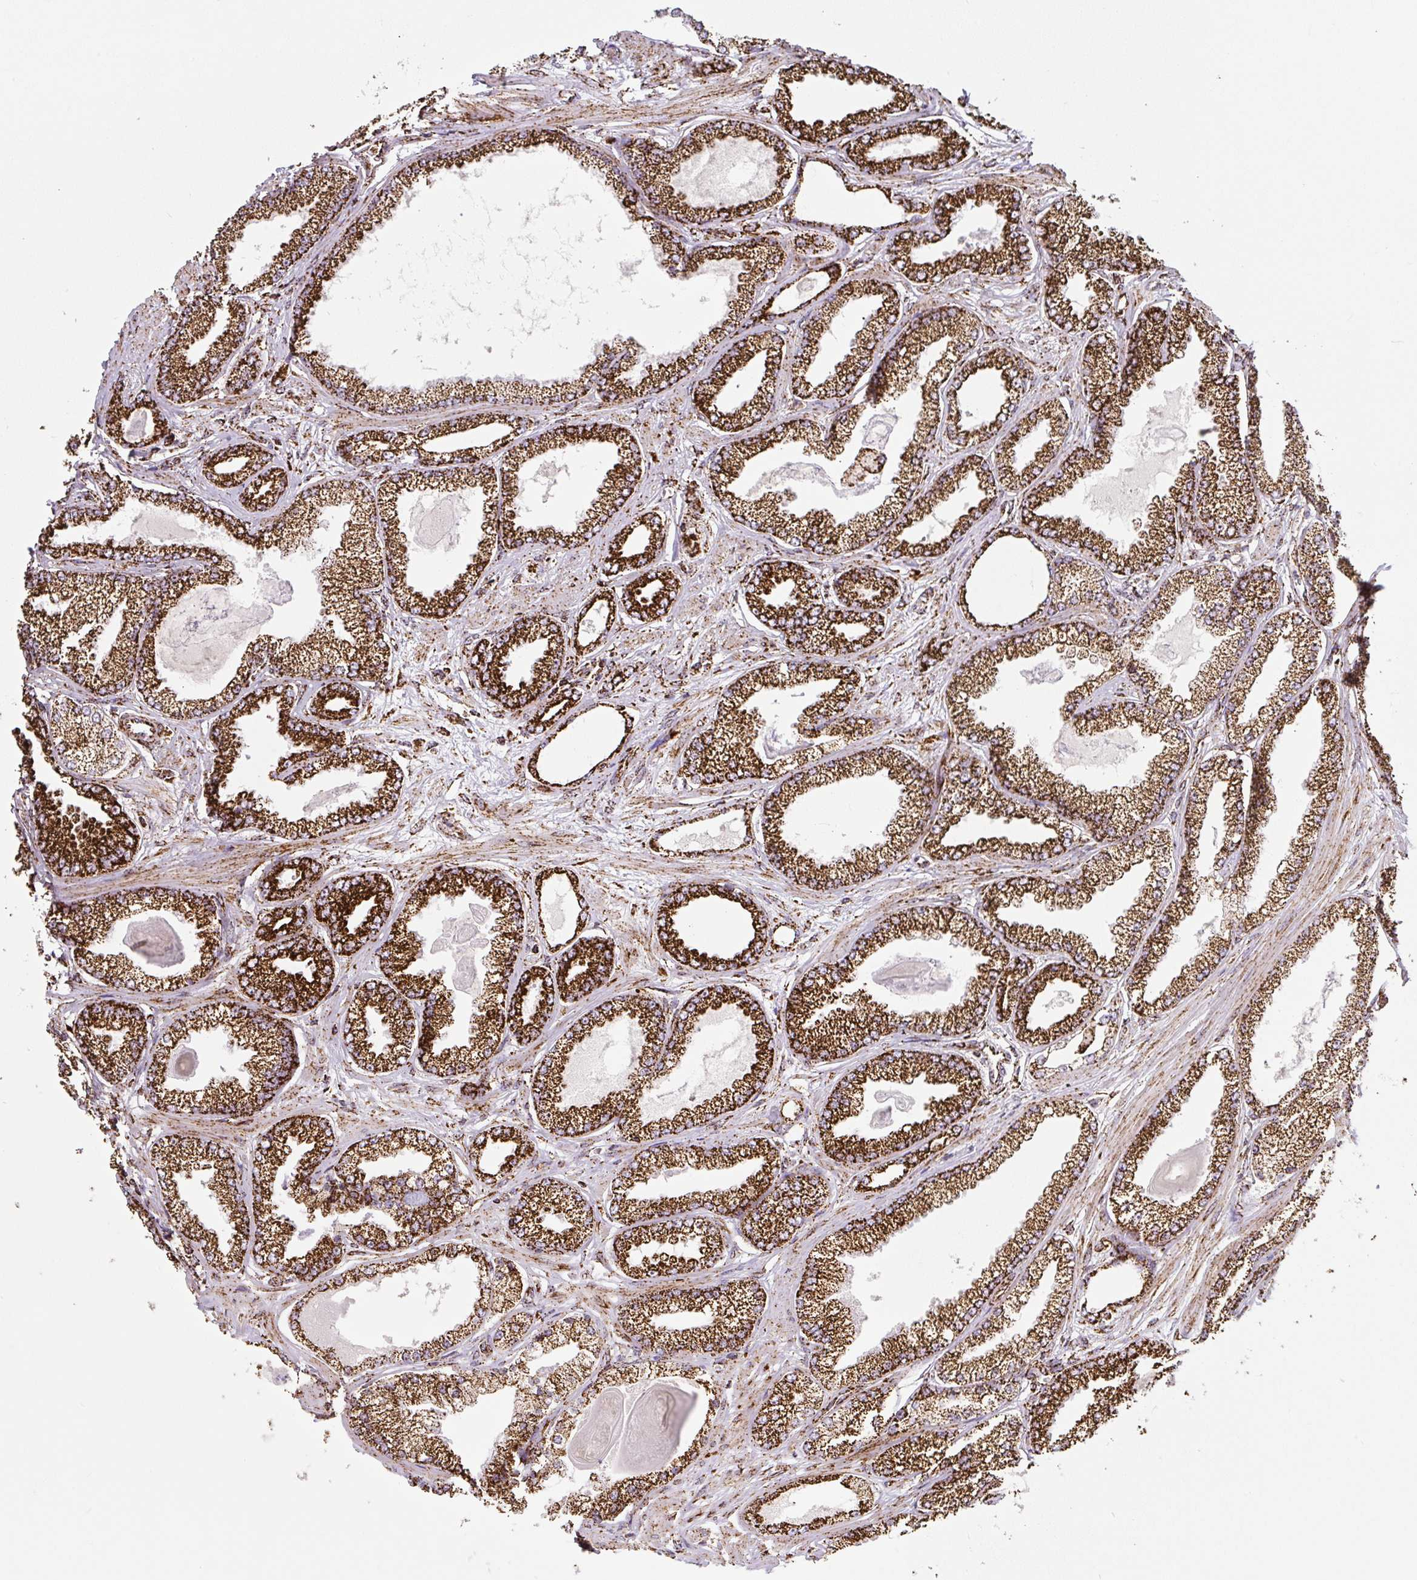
{"staining": {"intensity": "strong", "quantity": ">75%", "location": "cytoplasmic/membranous"}, "tissue": "prostate cancer", "cell_type": "Tumor cells", "image_type": "cancer", "snomed": [{"axis": "morphology", "description": "Adenocarcinoma, Low grade"}, {"axis": "topography", "description": "Prostate"}], "caption": "Prostate cancer (adenocarcinoma (low-grade)) stained for a protein (brown) displays strong cytoplasmic/membranous positive staining in approximately >75% of tumor cells.", "gene": "ATP5F1A", "patient": {"sex": "male", "age": 64}}